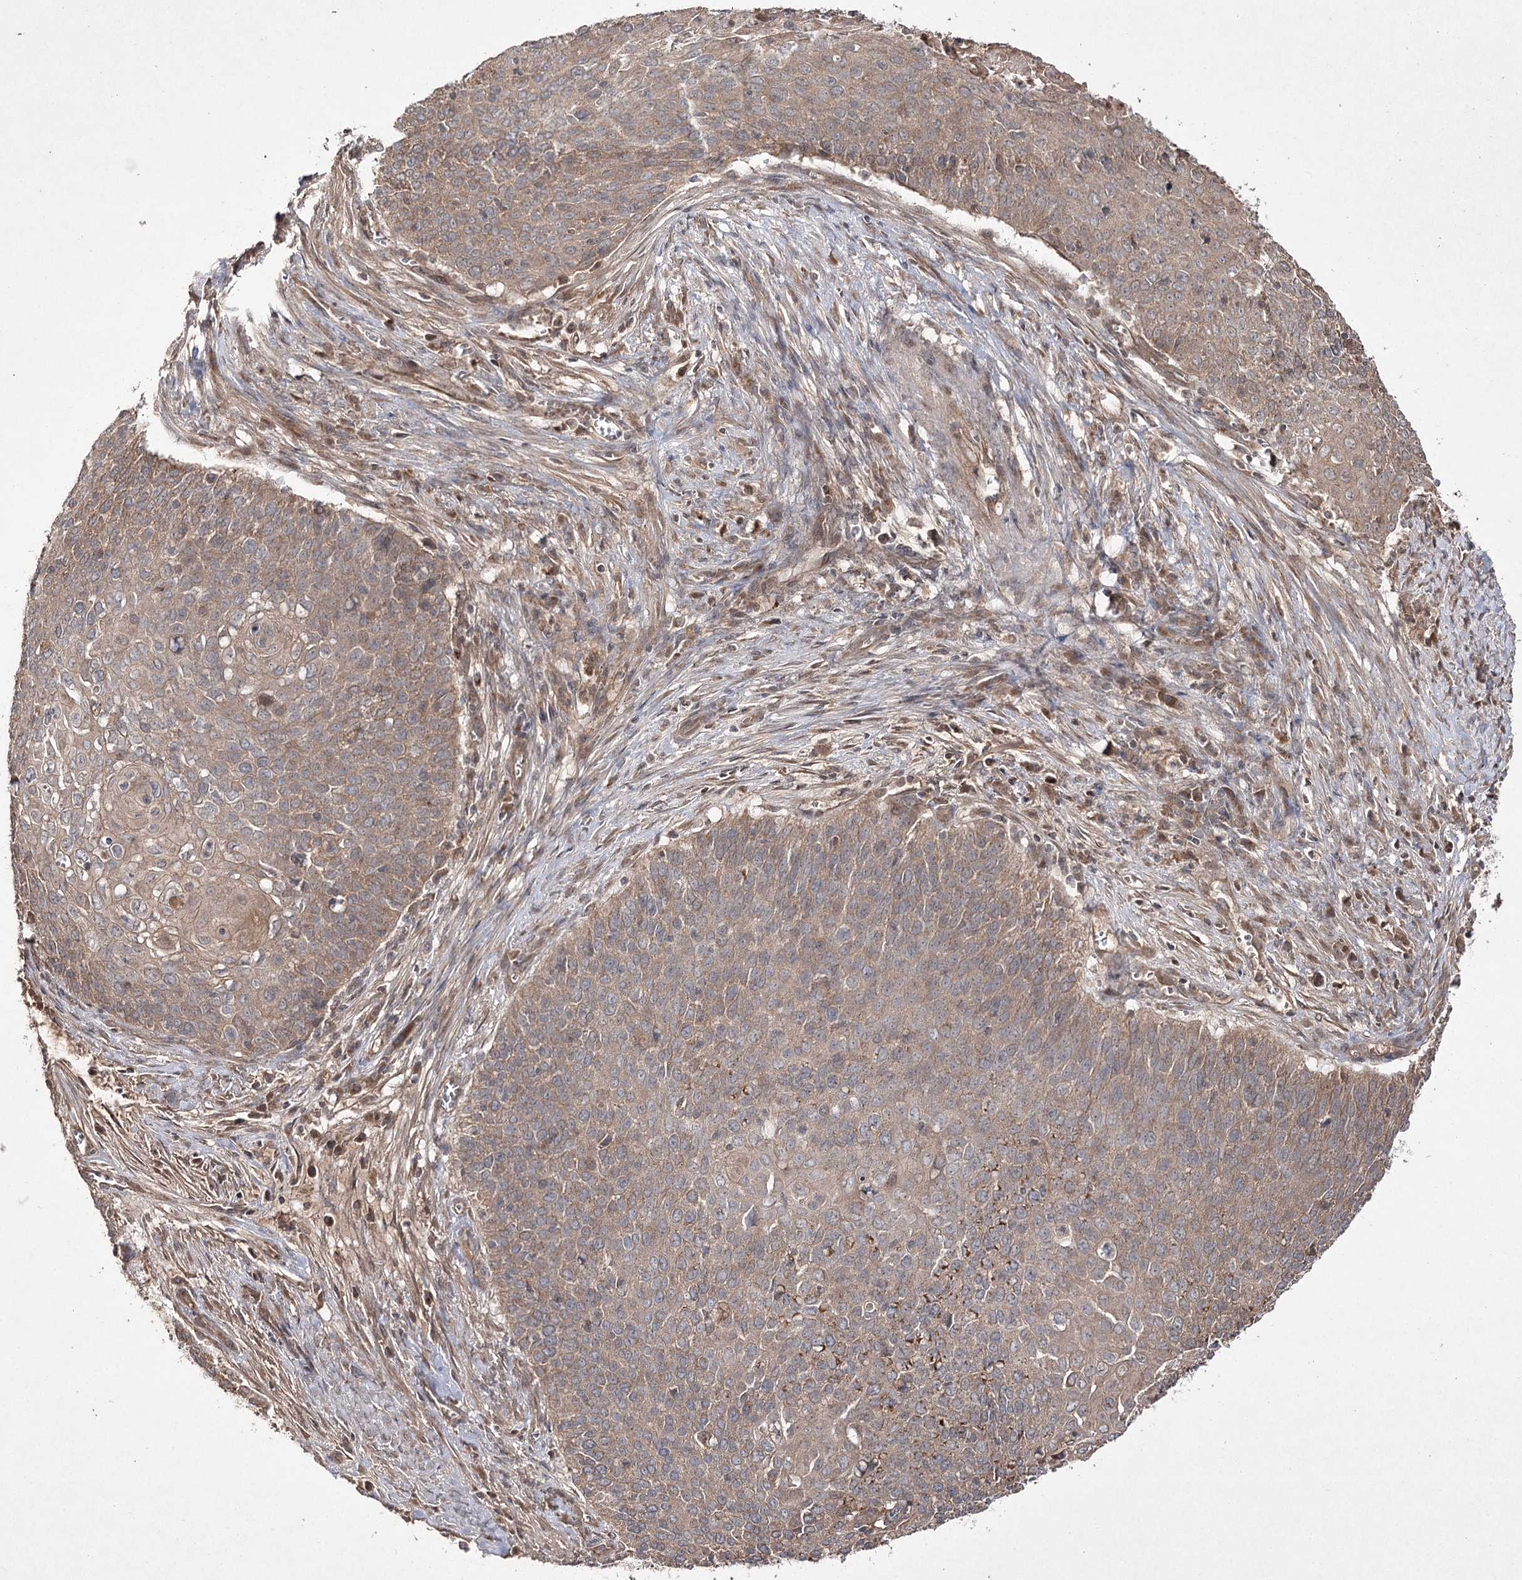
{"staining": {"intensity": "moderate", "quantity": "25%-75%", "location": "cytoplasmic/membranous"}, "tissue": "cervical cancer", "cell_type": "Tumor cells", "image_type": "cancer", "snomed": [{"axis": "morphology", "description": "Squamous cell carcinoma, NOS"}, {"axis": "topography", "description": "Cervix"}], "caption": "Immunohistochemical staining of squamous cell carcinoma (cervical) exhibits moderate cytoplasmic/membranous protein expression in approximately 25%-75% of tumor cells.", "gene": "FANCL", "patient": {"sex": "female", "age": 39}}